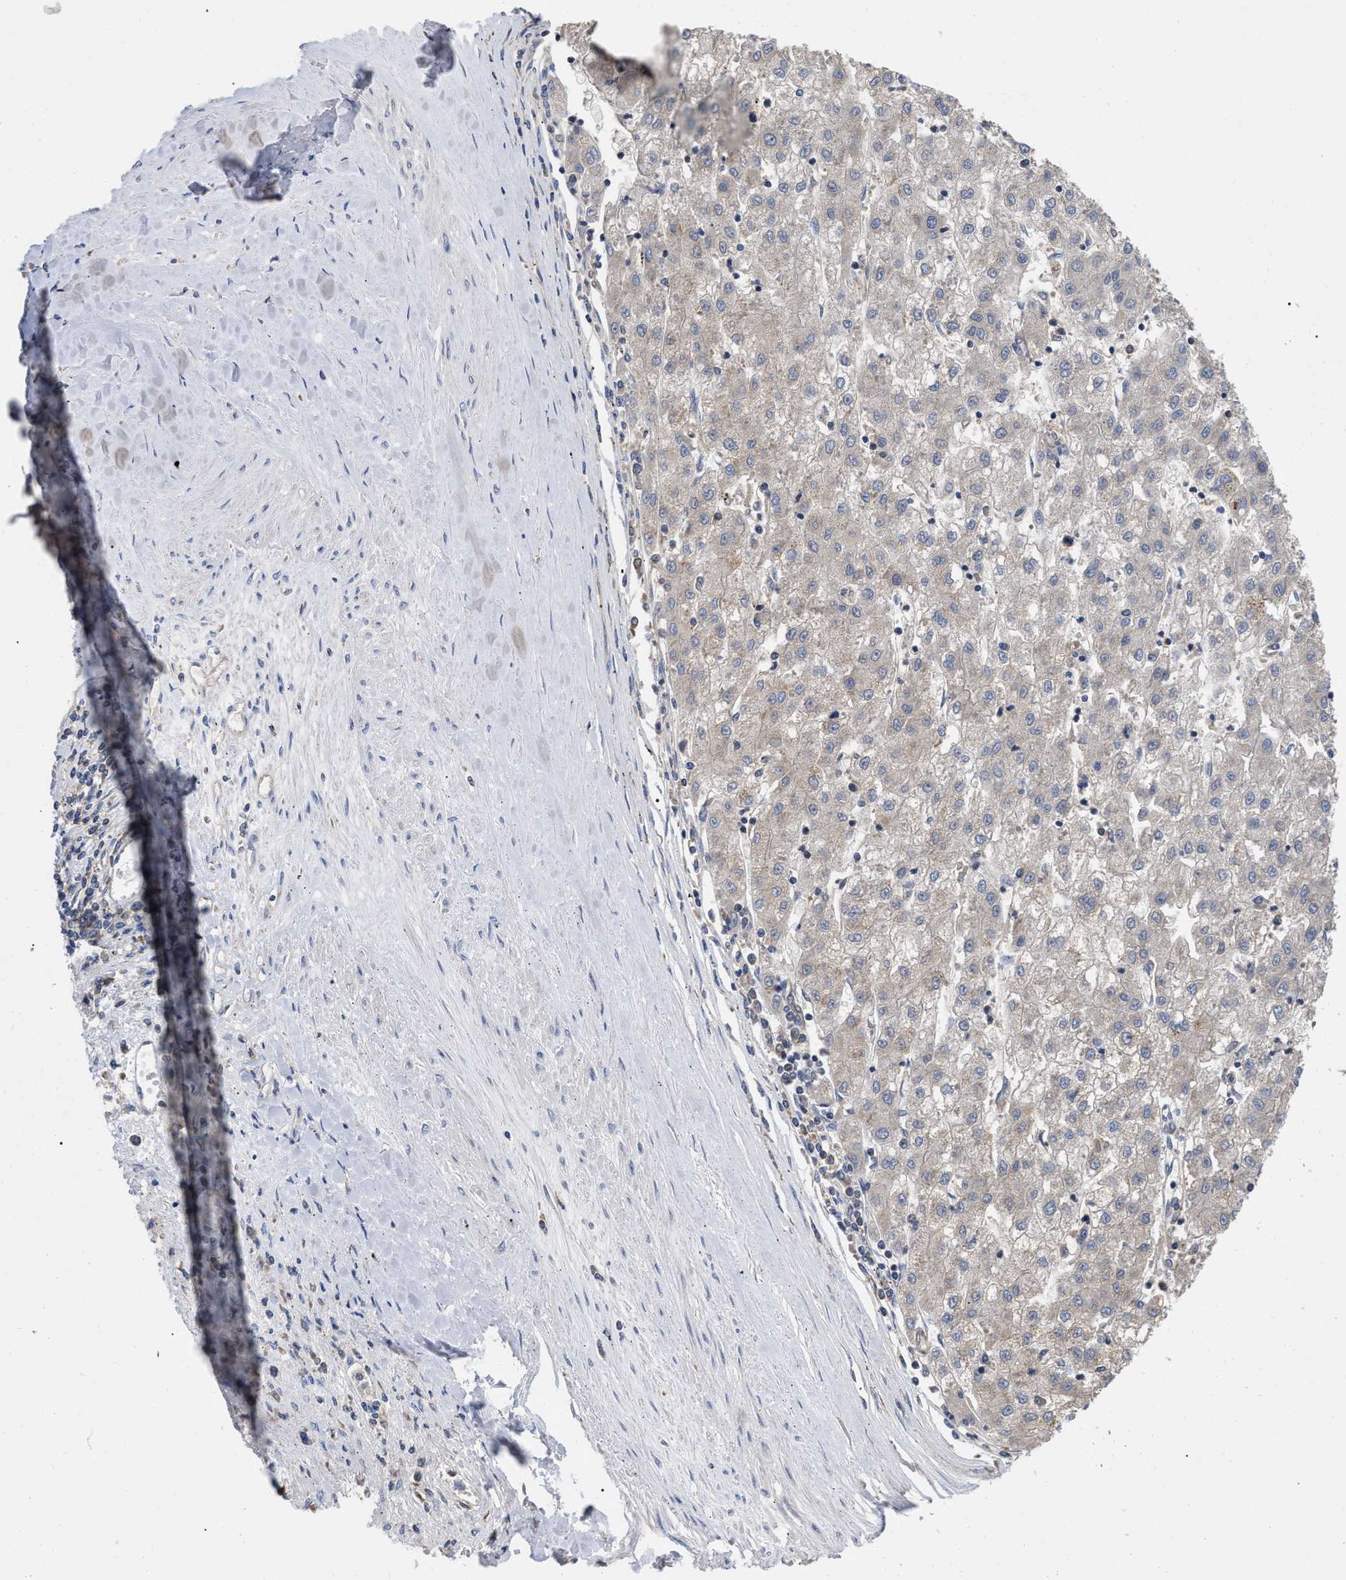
{"staining": {"intensity": "negative", "quantity": "none", "location": "none"}, "tissue": "liver cancer", "cell_type": "Tumor cells", "image_type": "cancer", "snomed": [{"axis": "morphology", "description": "Carcinoma, Hepatocellular, NOS"}, {"axis": "topography", "description": "Liver"}], "caption": "Protein analysis of hepatocellular carcinoma (liver) displays no significant expression in tumor cells.", "gene": "RAP1GDS1", "patient": {"sex": "male", "age": 72}}